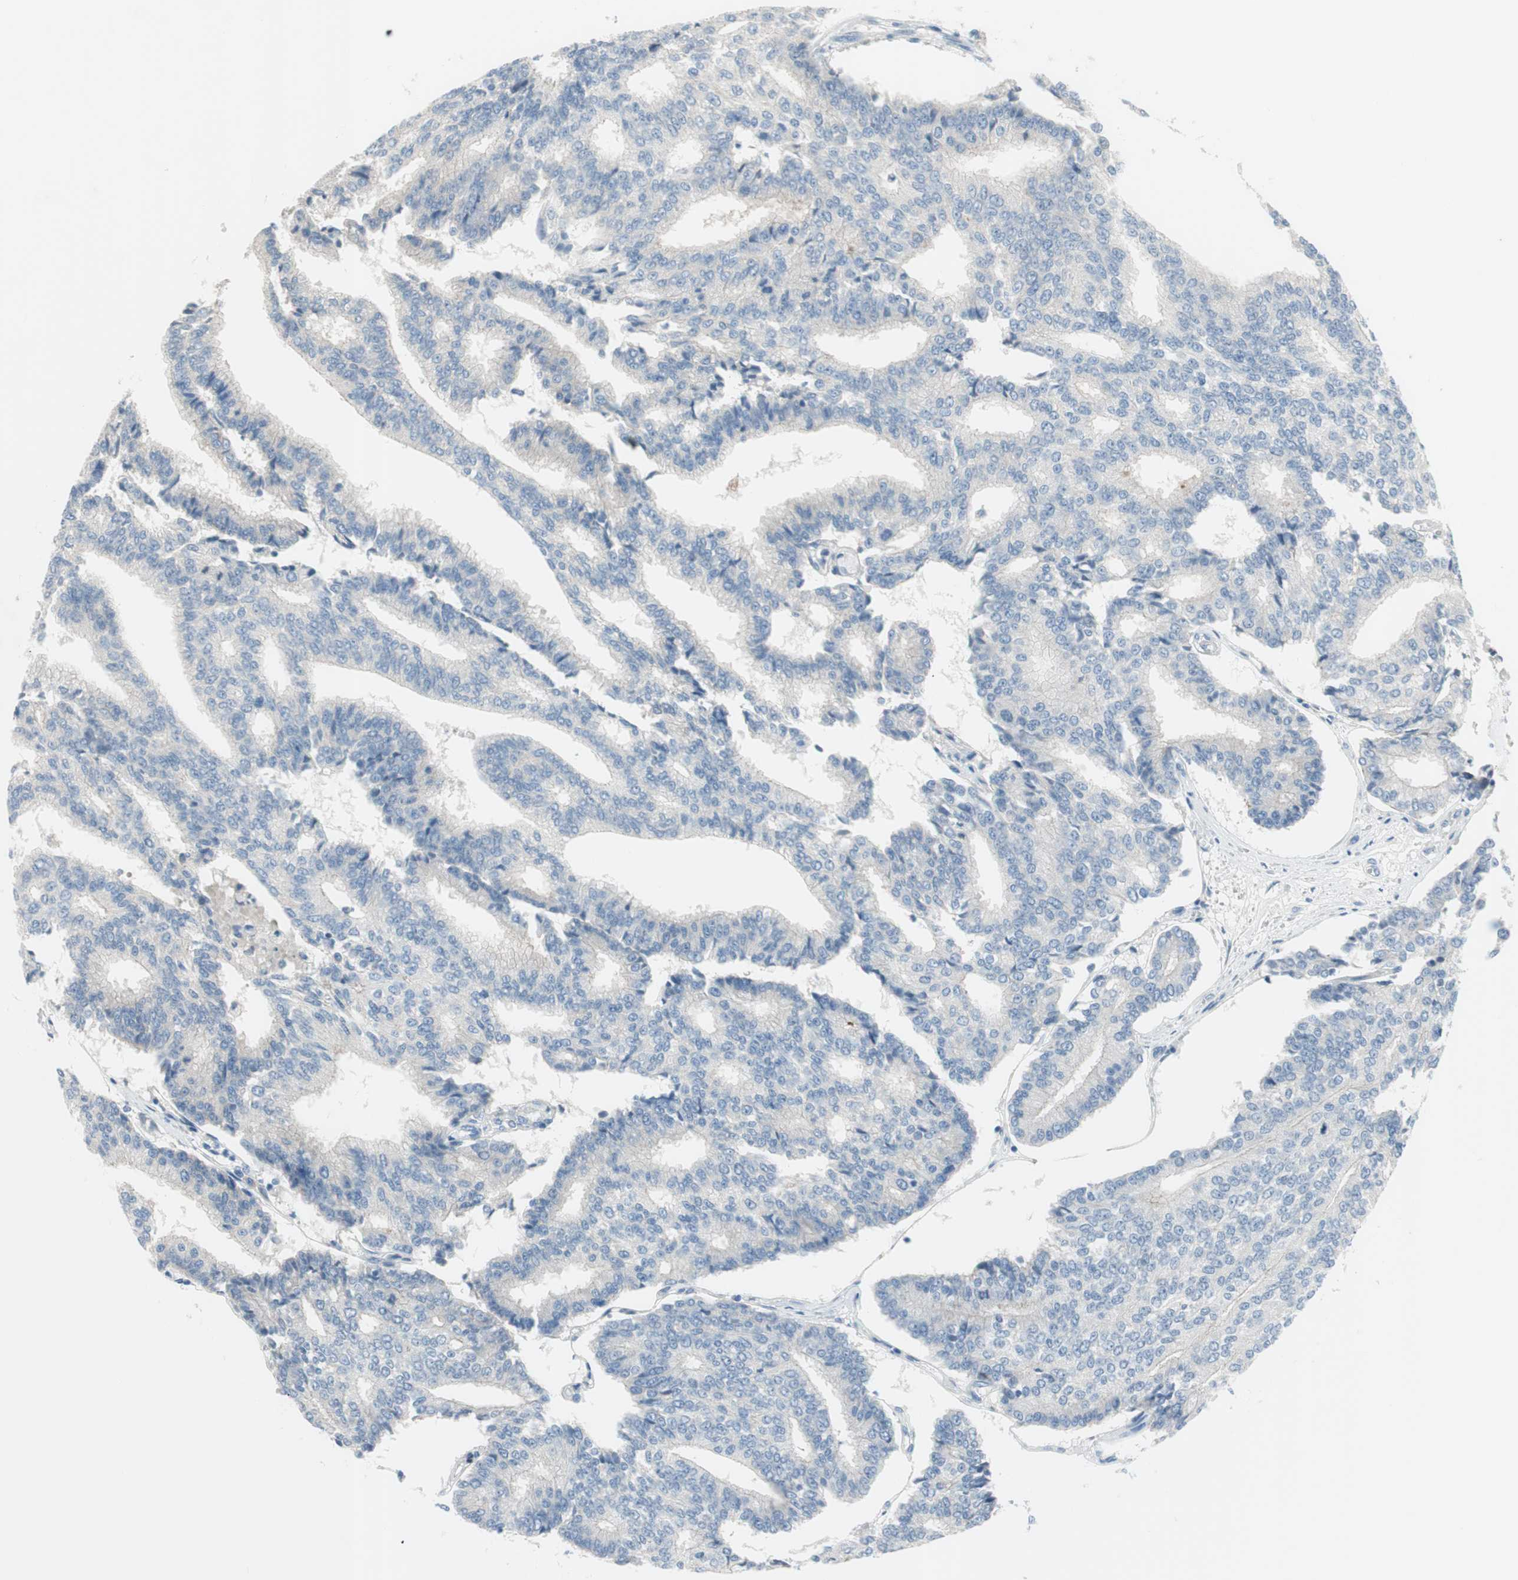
{"staining": {"intensity": "negative", "quantity": "none", "location": "none"}, "tissue": "prostate cancer", "cell_type": "Tumor cells", "image_type": "cancer", "snomed": [{"axis": "morphology", "description": "Adenocarcinoma, High grade"}, {"axis": "topography", "description": "Prostate"}], "caption": "Prostate cancer was stained to show a protein in brown. There is no significant staining in tumor cells. (Immunohistochemistry, brightfield microscopy, high magnification).", "gene": "PRRG4", "patient": {"sex": "male", "age": 55}}